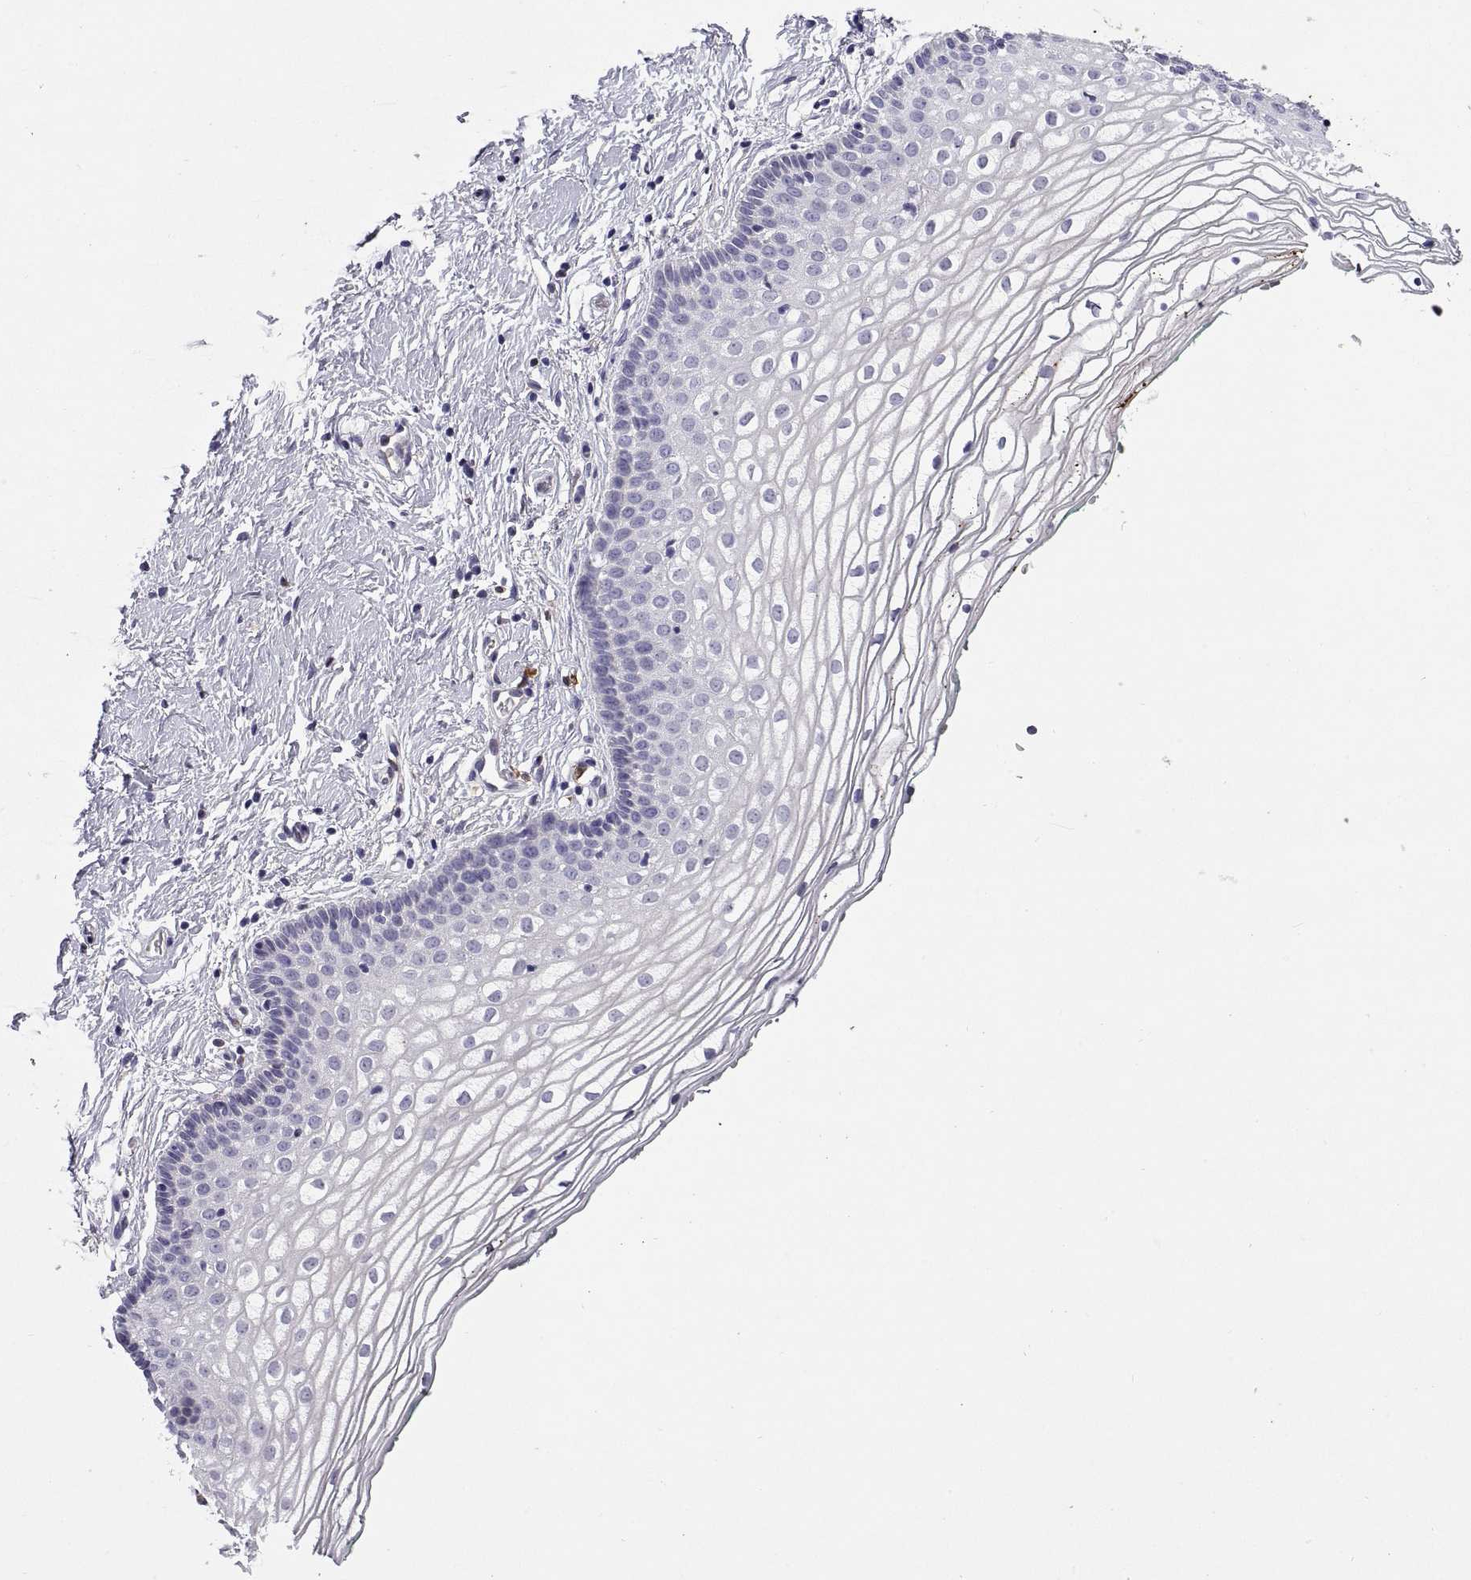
{"staining": {"intensity": "negative", "quantity": "none", "location": "none"}, "tissue": "vagina", "cell_type": "Squamous epithelial cells", "image_type": "normal", "snomed": [{"axis": "morphology", "description": "Normal tissue, NOS"}, {"axis": "topography", "description": "Vagina"}], "caption": "DAB immunohistochemical staining of unremarkable vagina shows no significant positivity in squamous epithelial cells. Nuclei are stained in blue.", "gene": "DOK3", "patient": {"sex": "female", "age": 36}}